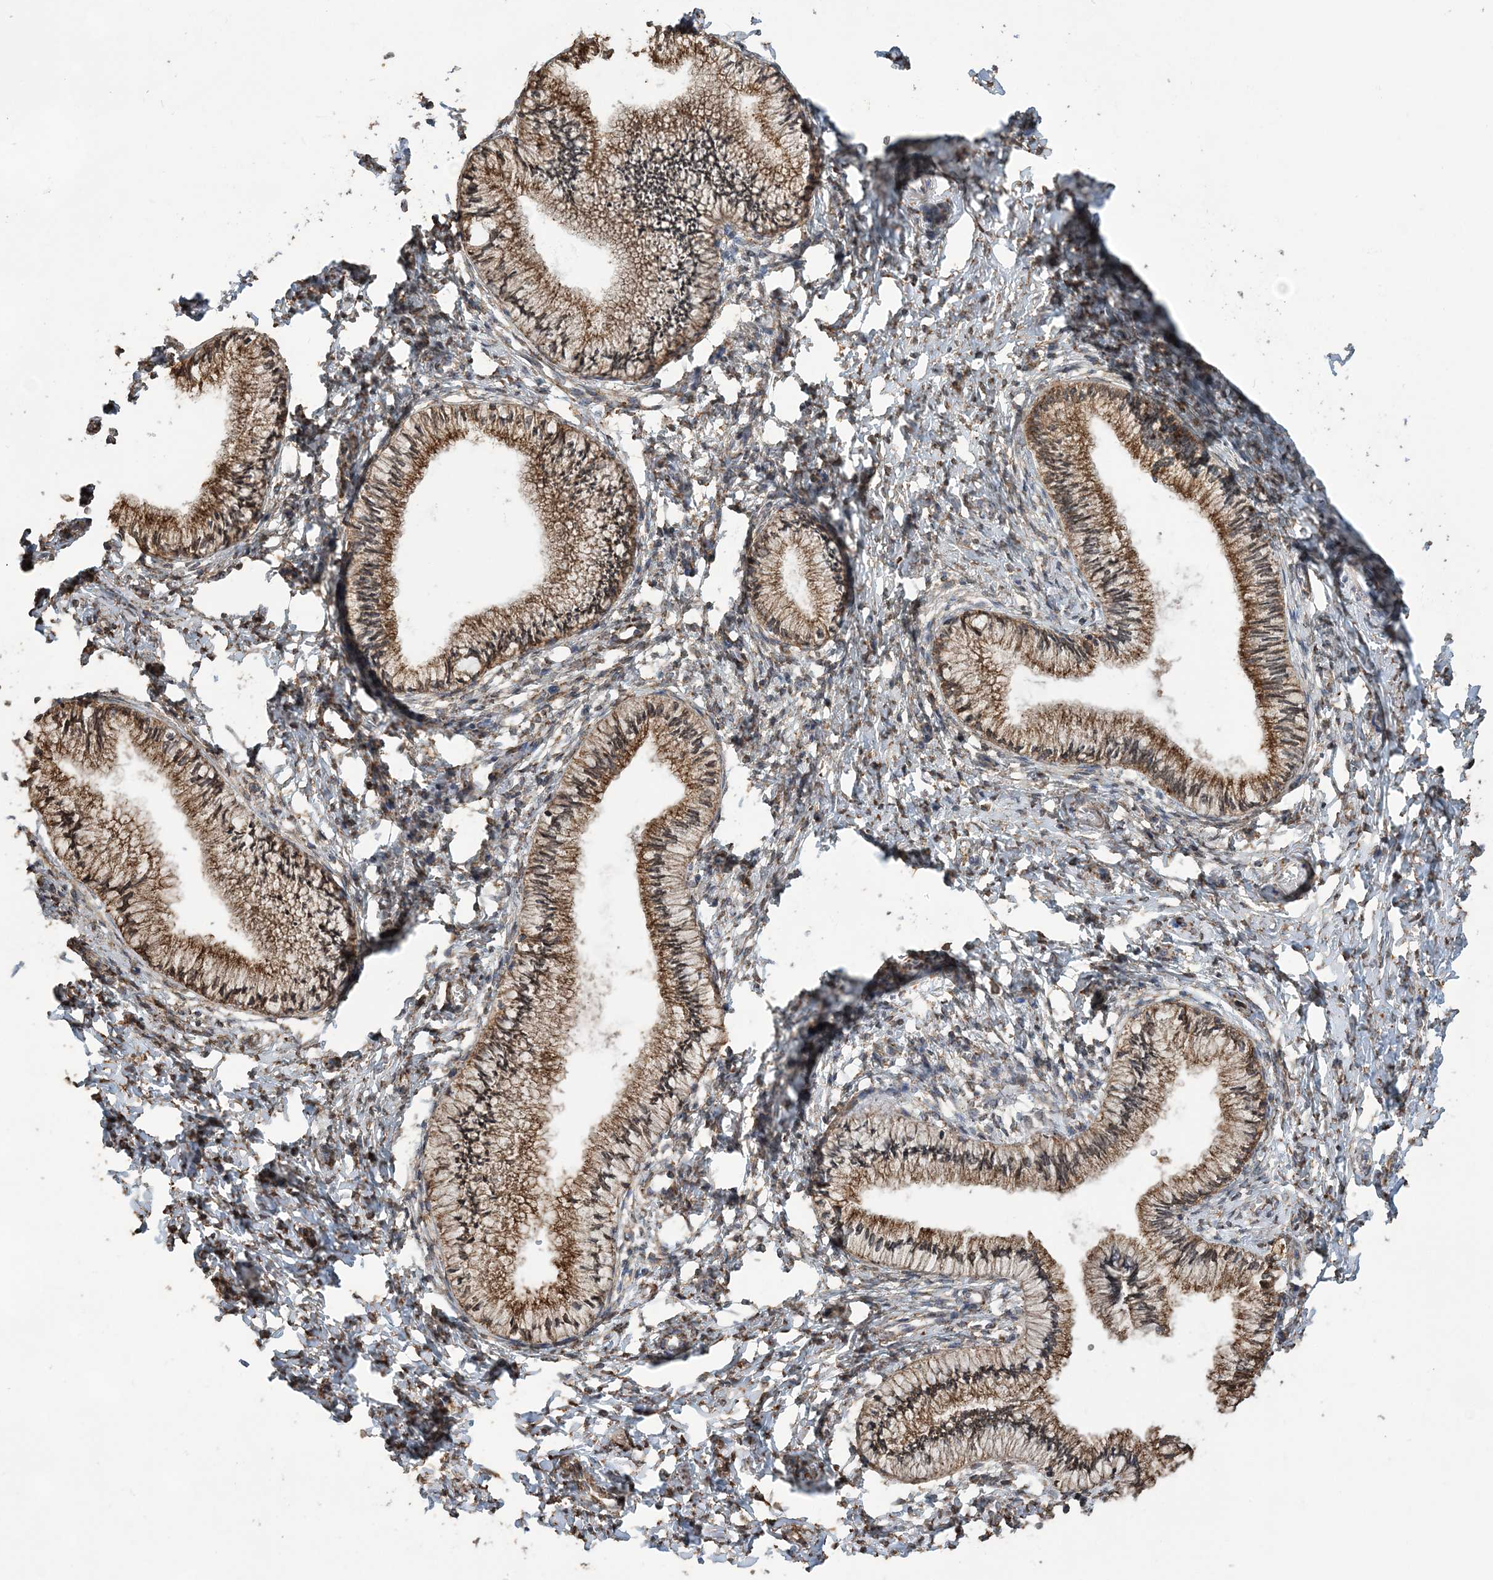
{"staining": {"intensity": "moderate", "quantity": ">75%", "location": "cytoplasmic/membranous"}, "tissue": "cervix", "cell_type": "Glandular cells", "image_type": "normal", "snomed": [{"axis": "morphology", "description": "Normal tissue, NOS"}, {"axis": "topography", "description": "Cervix"}], "caption": "This micrograph exhibits immunohistochemistry (IHC) staining of unremarkable human cervix, with medium moderate cytoplasmic/membranous staining in approximately >75% of glandular cells.", "gene": "WDR12", "patient": {"sex": "female", "age": 36}}